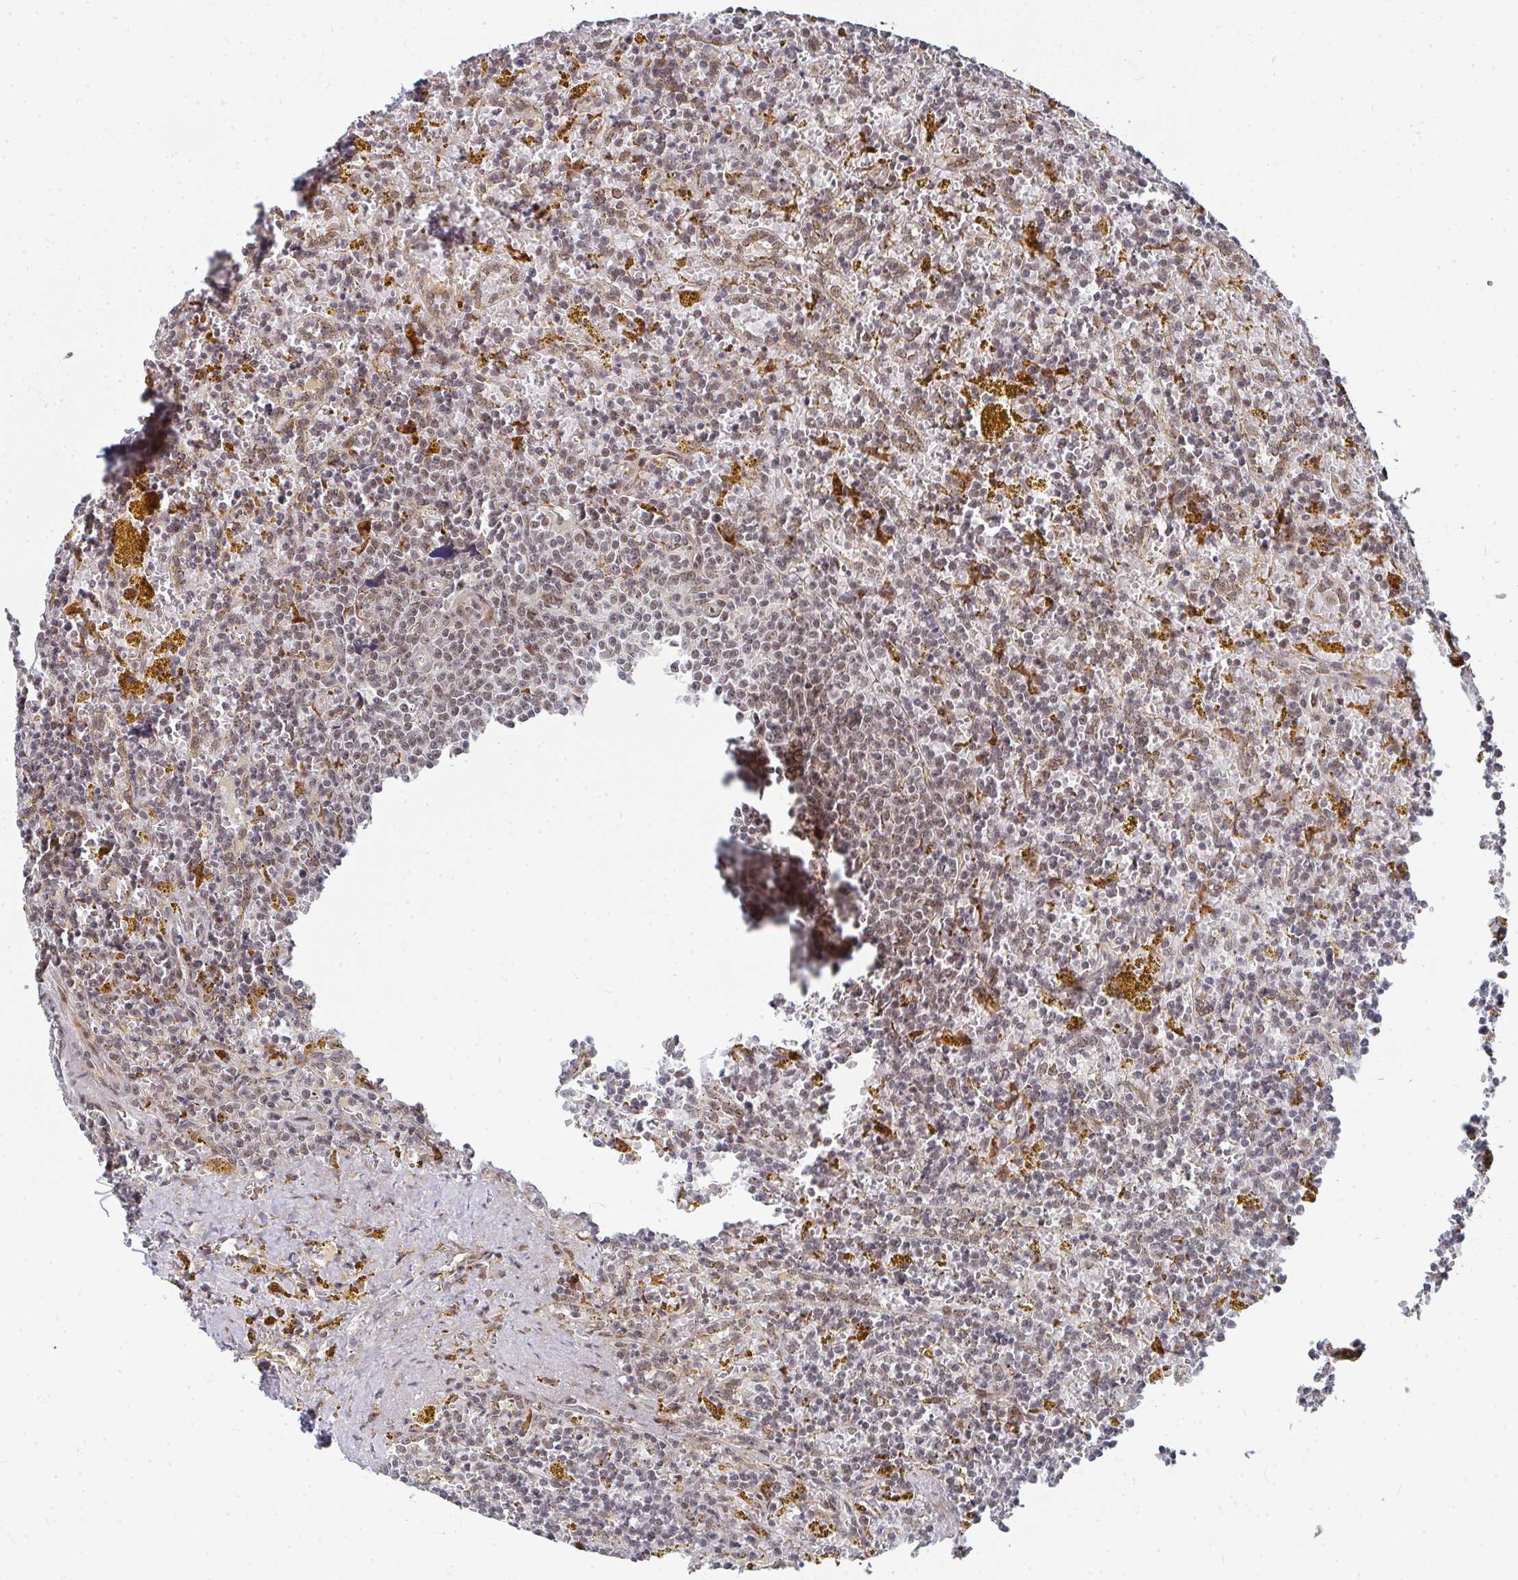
{"staining": {"intensity": "weak", "quantity": "25%-75%", "location": "nuclear"}, "tissue": "lymphoma", "cell_type": "Tumor cells", "image_type": "cancer", "snomed": [{"axis": "morphology", "description": "Malignant lymphoma, non-Hodgkin's type, Low grade"}, {"axis": "topography", "description": "Spleen"}, {"axis": "topography", "description": "Lymph node"}], "caption": "Malignant lymphoma, non-Hodgkin's type (low-grade) stained for a protein exhibits weak nuclear positivity in tumor cells.", "gene": "RBBP5", "patient": {"sex": "female", "age": 66}}